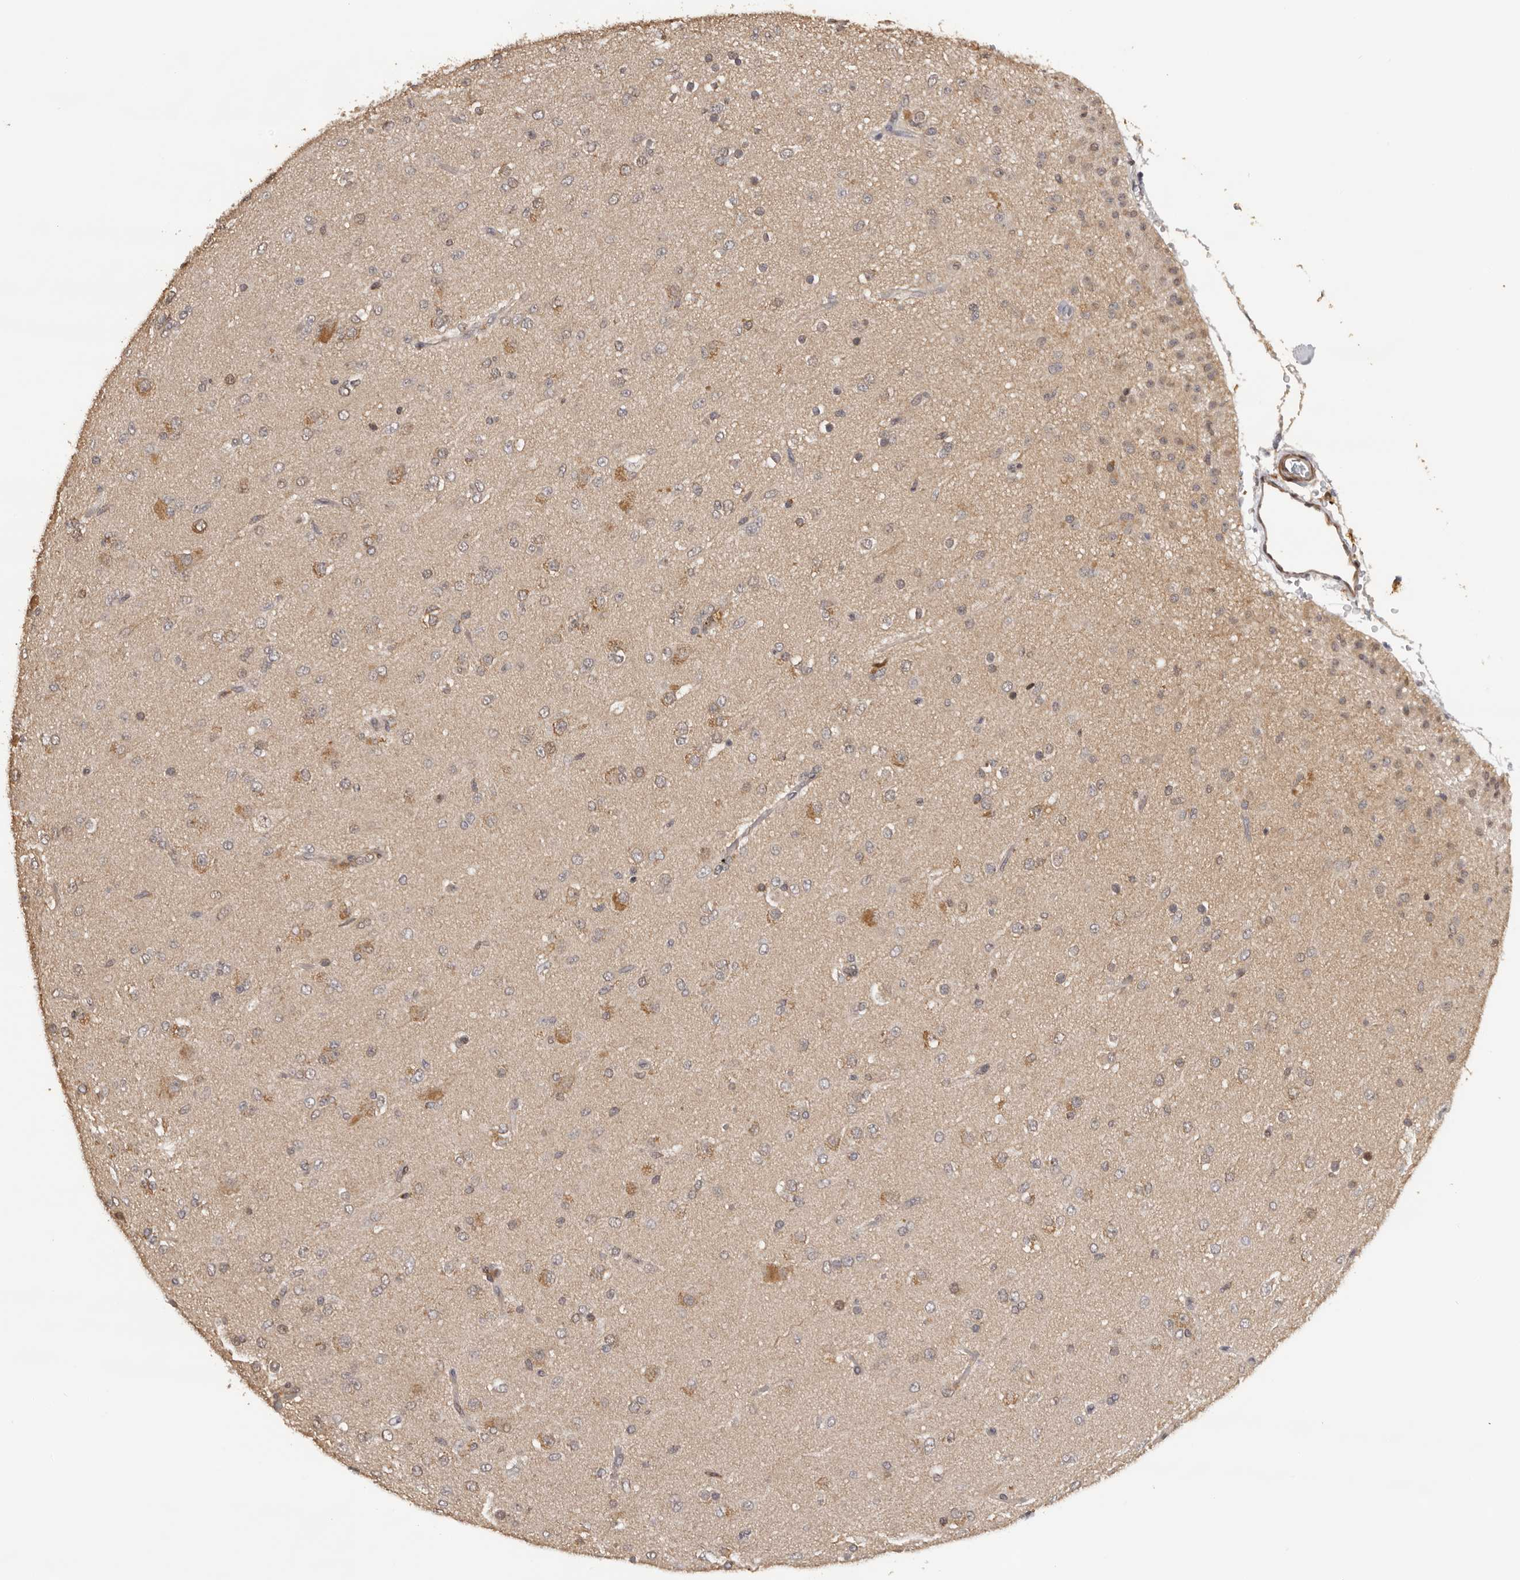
{"staining": {"intensity": "weak", "quantity": ">75%", "location": "cytoplasmic/membranous"}, "tissue": "glioma", "cell_type": "Tumor cells", "image_type": "cancer", "snomed": [{"axis": "morphology", "description": "Glioma, malignant, Low grade"}, {"axis": "topography", "description": "Brain"}], "caption": "Low-grade glioma (malignant) was stained to show a protein in brown. There is low levels of weak cytoplasmic/membranous positivity in approximately >75% of tumor cells.", "gene": "KIF2B", "patient": {"sex": "male", "age": 65}}